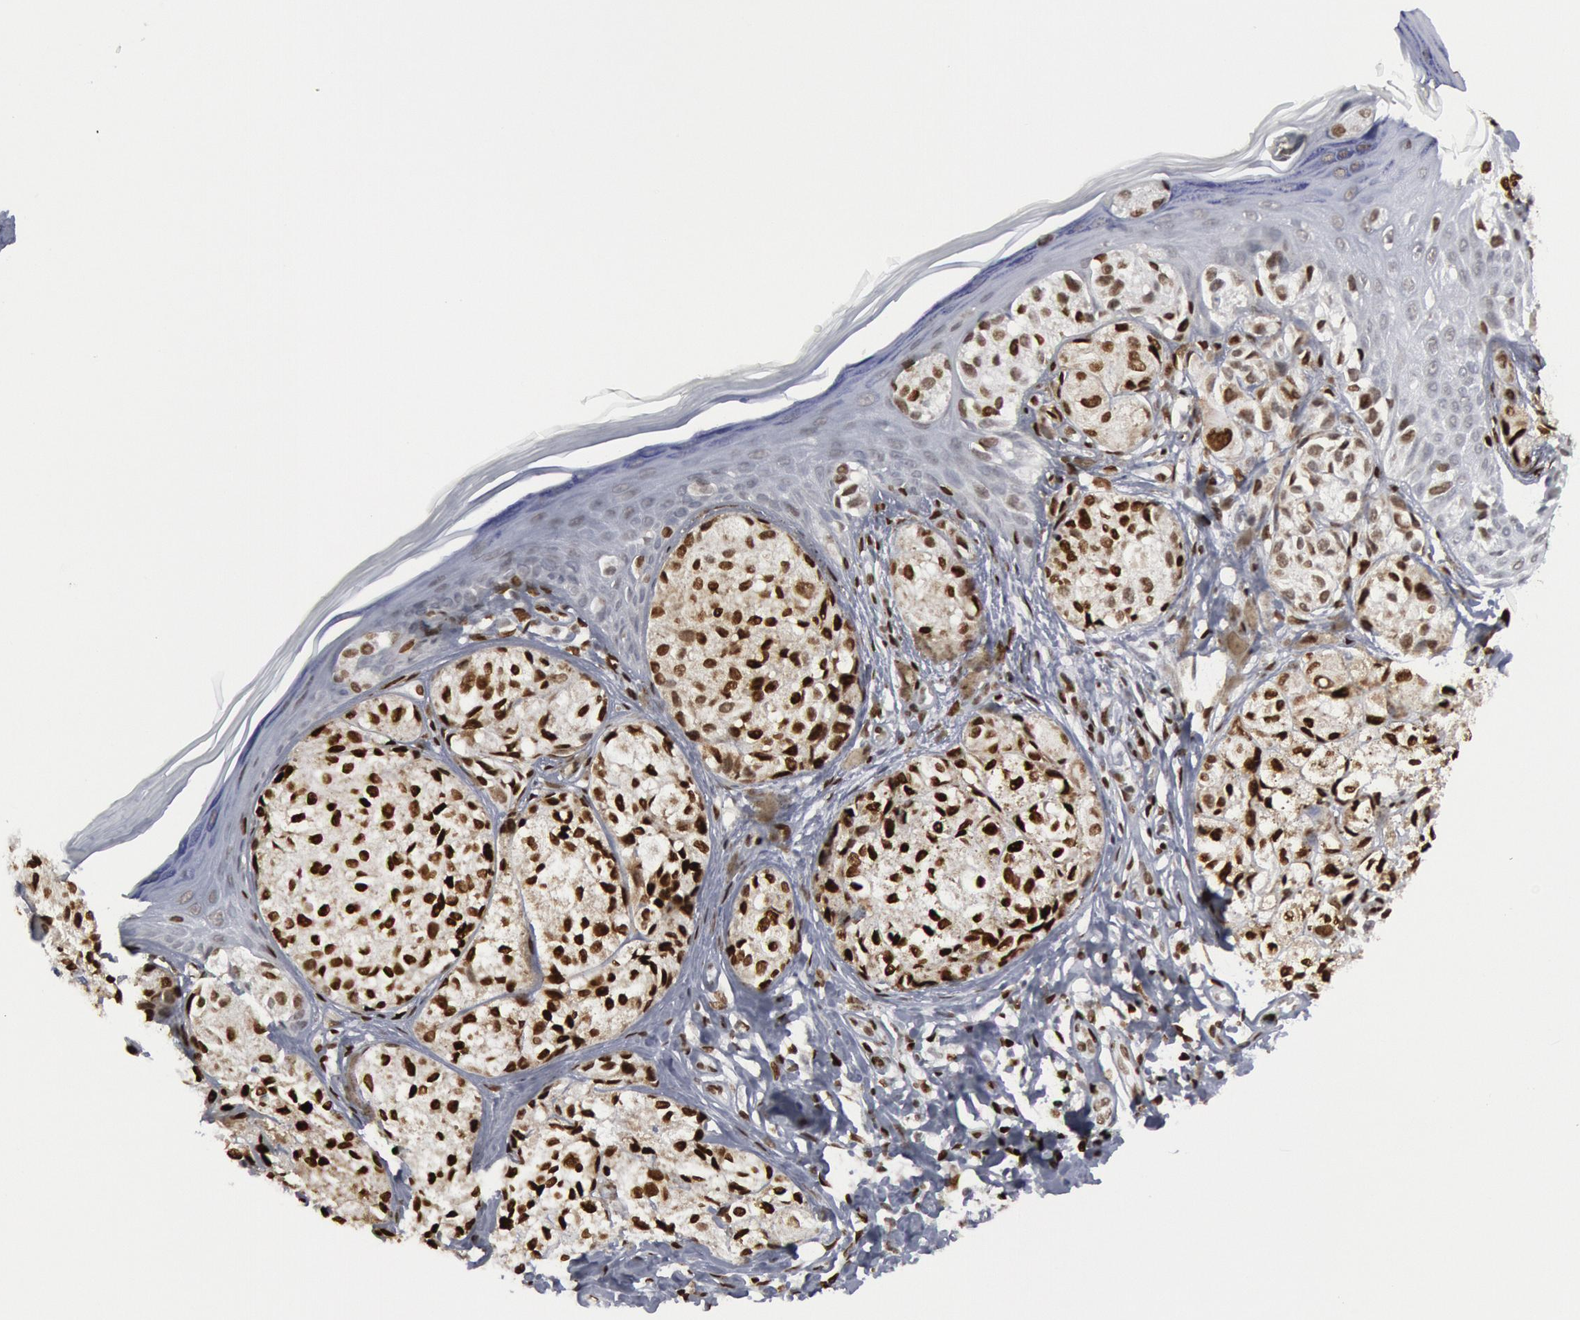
{"staining": {"intensity": "moderate", "quantity": ">75%", "location": "nuclear"}, "tissue": "melanoma", "cell_type": "Tumor cells", "image_type": "cancer", "snomed": [{"axis": "morphology", "description": "Malignant melanoma, NOS"}, {"axis": "topography", "description": "Skin"}], "caption": "Melanoma stained with a brown dye reveals moderate nuclear positive positivity in about >75% of tumor cells.", "gene": "MECP2", "patient": {"sex": "male", "age": 57}}